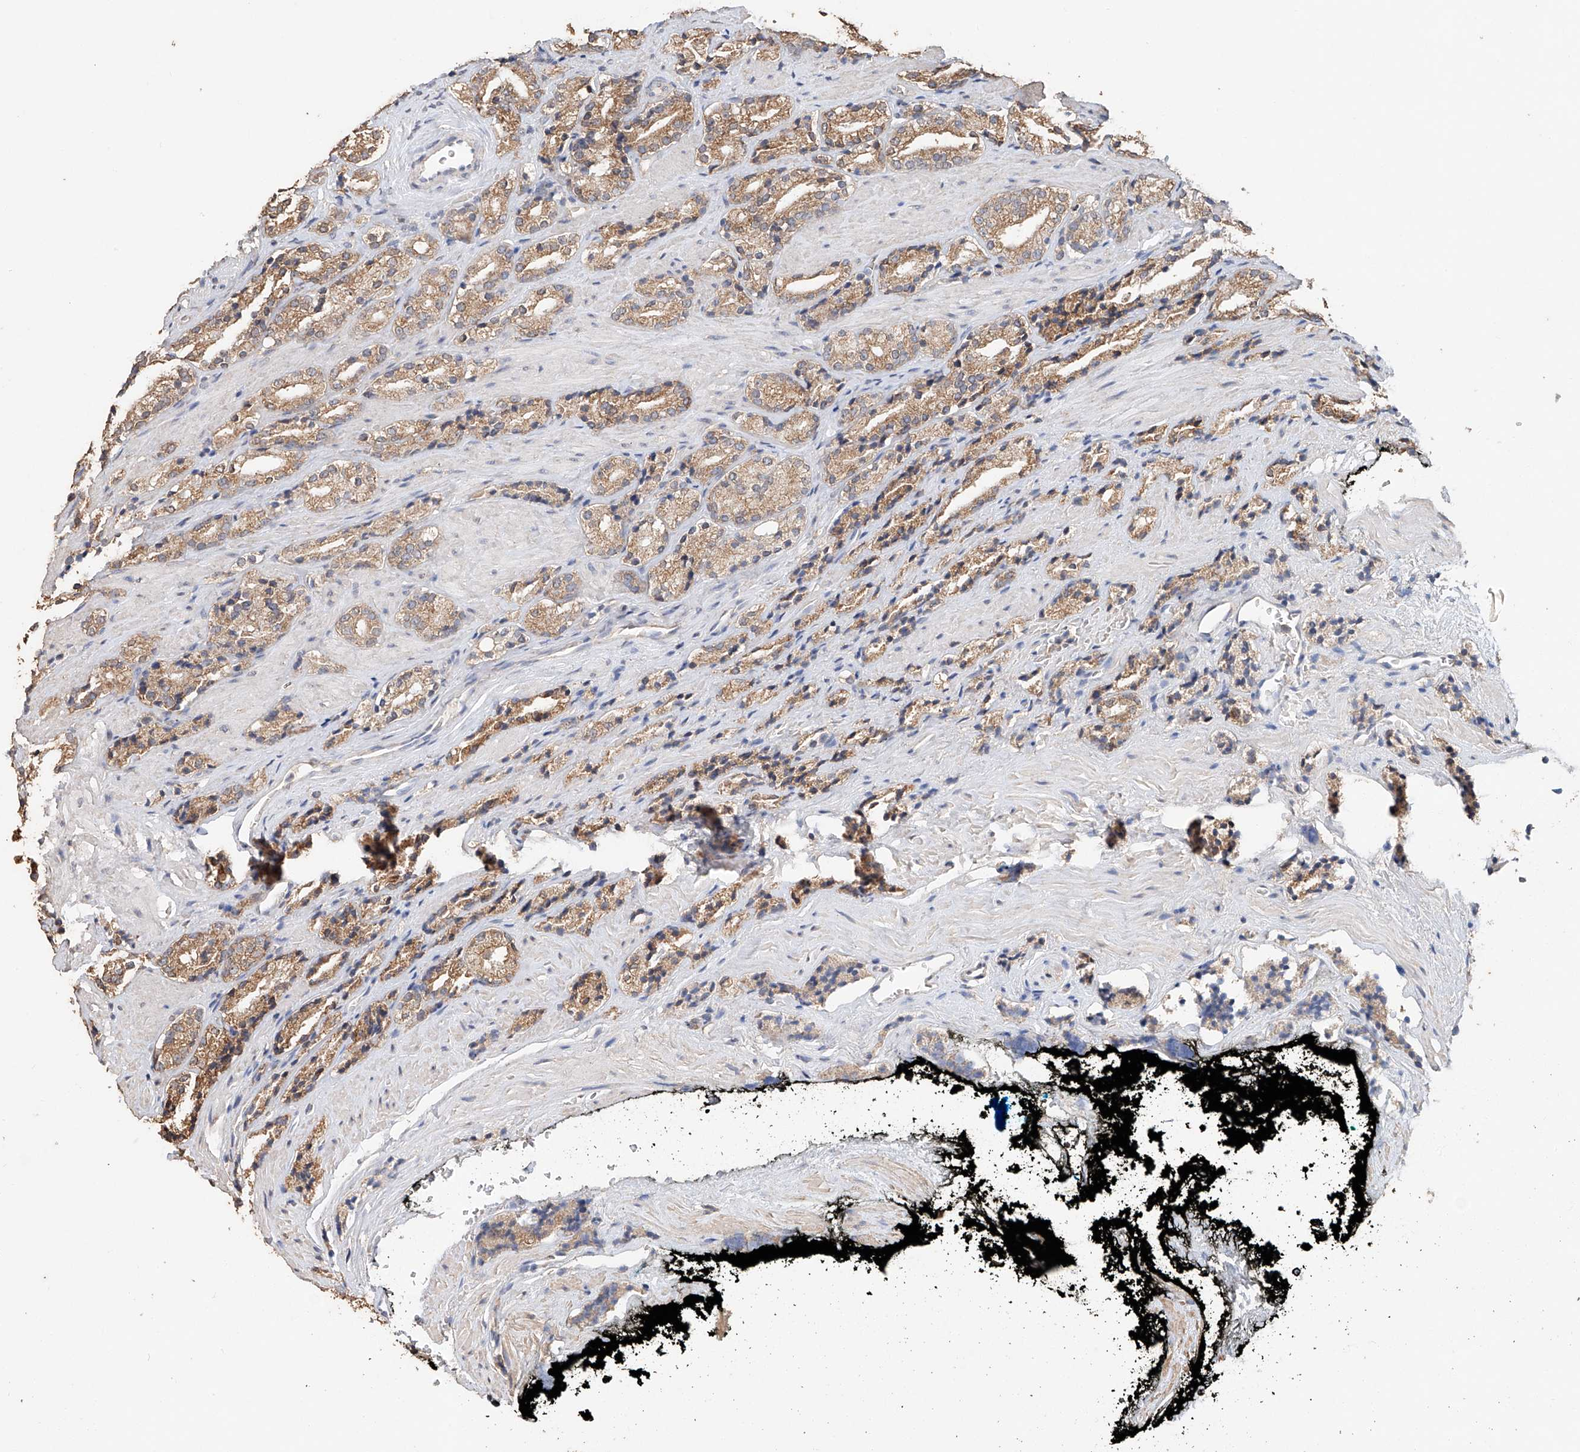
{"staining": {"intensity": "moderate", "quantity": ">75%", "location": "cytoplasmic/membranous"}, "tissue": "prostate cancer", "cell_type": "Tumor cells", "image_type": "cancer", "snomed": [{"axis": "morphology", "description": "Adenocarcinoma, High grade"}, {"axis": "topography", "description": "Prostate"}], "caption": "A brown stain shows moderate cytoplasmic/membranous positivity of a protein in prostate cancer tumor cells.", "gene": "CERS4", "patient": {"sex": "male", "age": 71}}